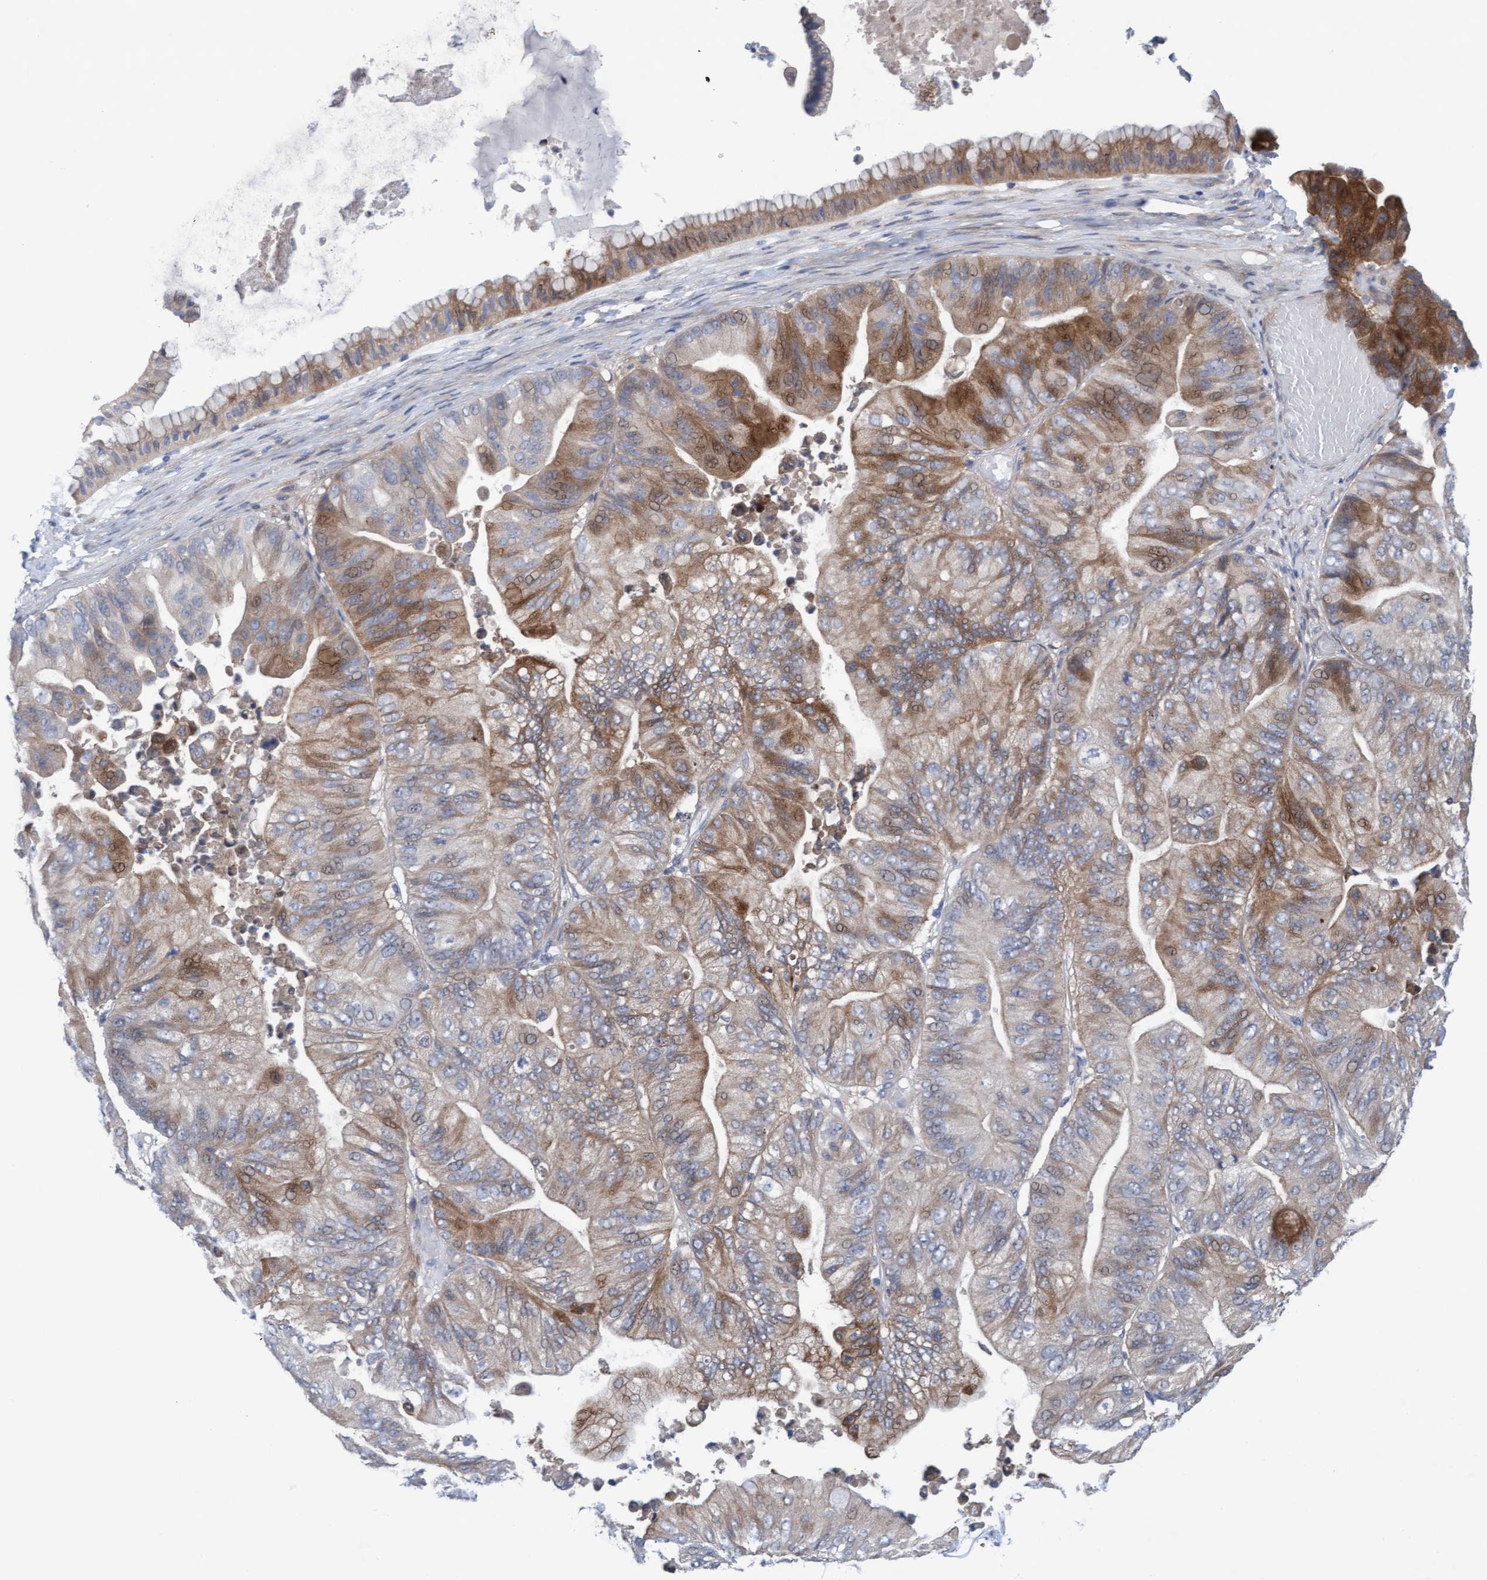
{"staining": {"intensity": "moderate", "quantity": "25%-75%", "location": "cytoplasmic/membranous"}, "tissue": "ovarian cancer", "cell_type": "Tumor cells", "image_type": "cancer", "snomed": [{"axis": "morphology", "description": "Cystadenocarcinoma, mucinous, NOS"}, {"axis": "topography", "description": "Ovary"}], "caption": "This is a photomicrograph of IHC staining of mucinous cystadenocarcinoma (ovarian), which shows moderate expression in the cytoplasmic/membranous of tumor cells.", "gene": "PLCD1", "patient": {"sex": "female", "age": 61}}